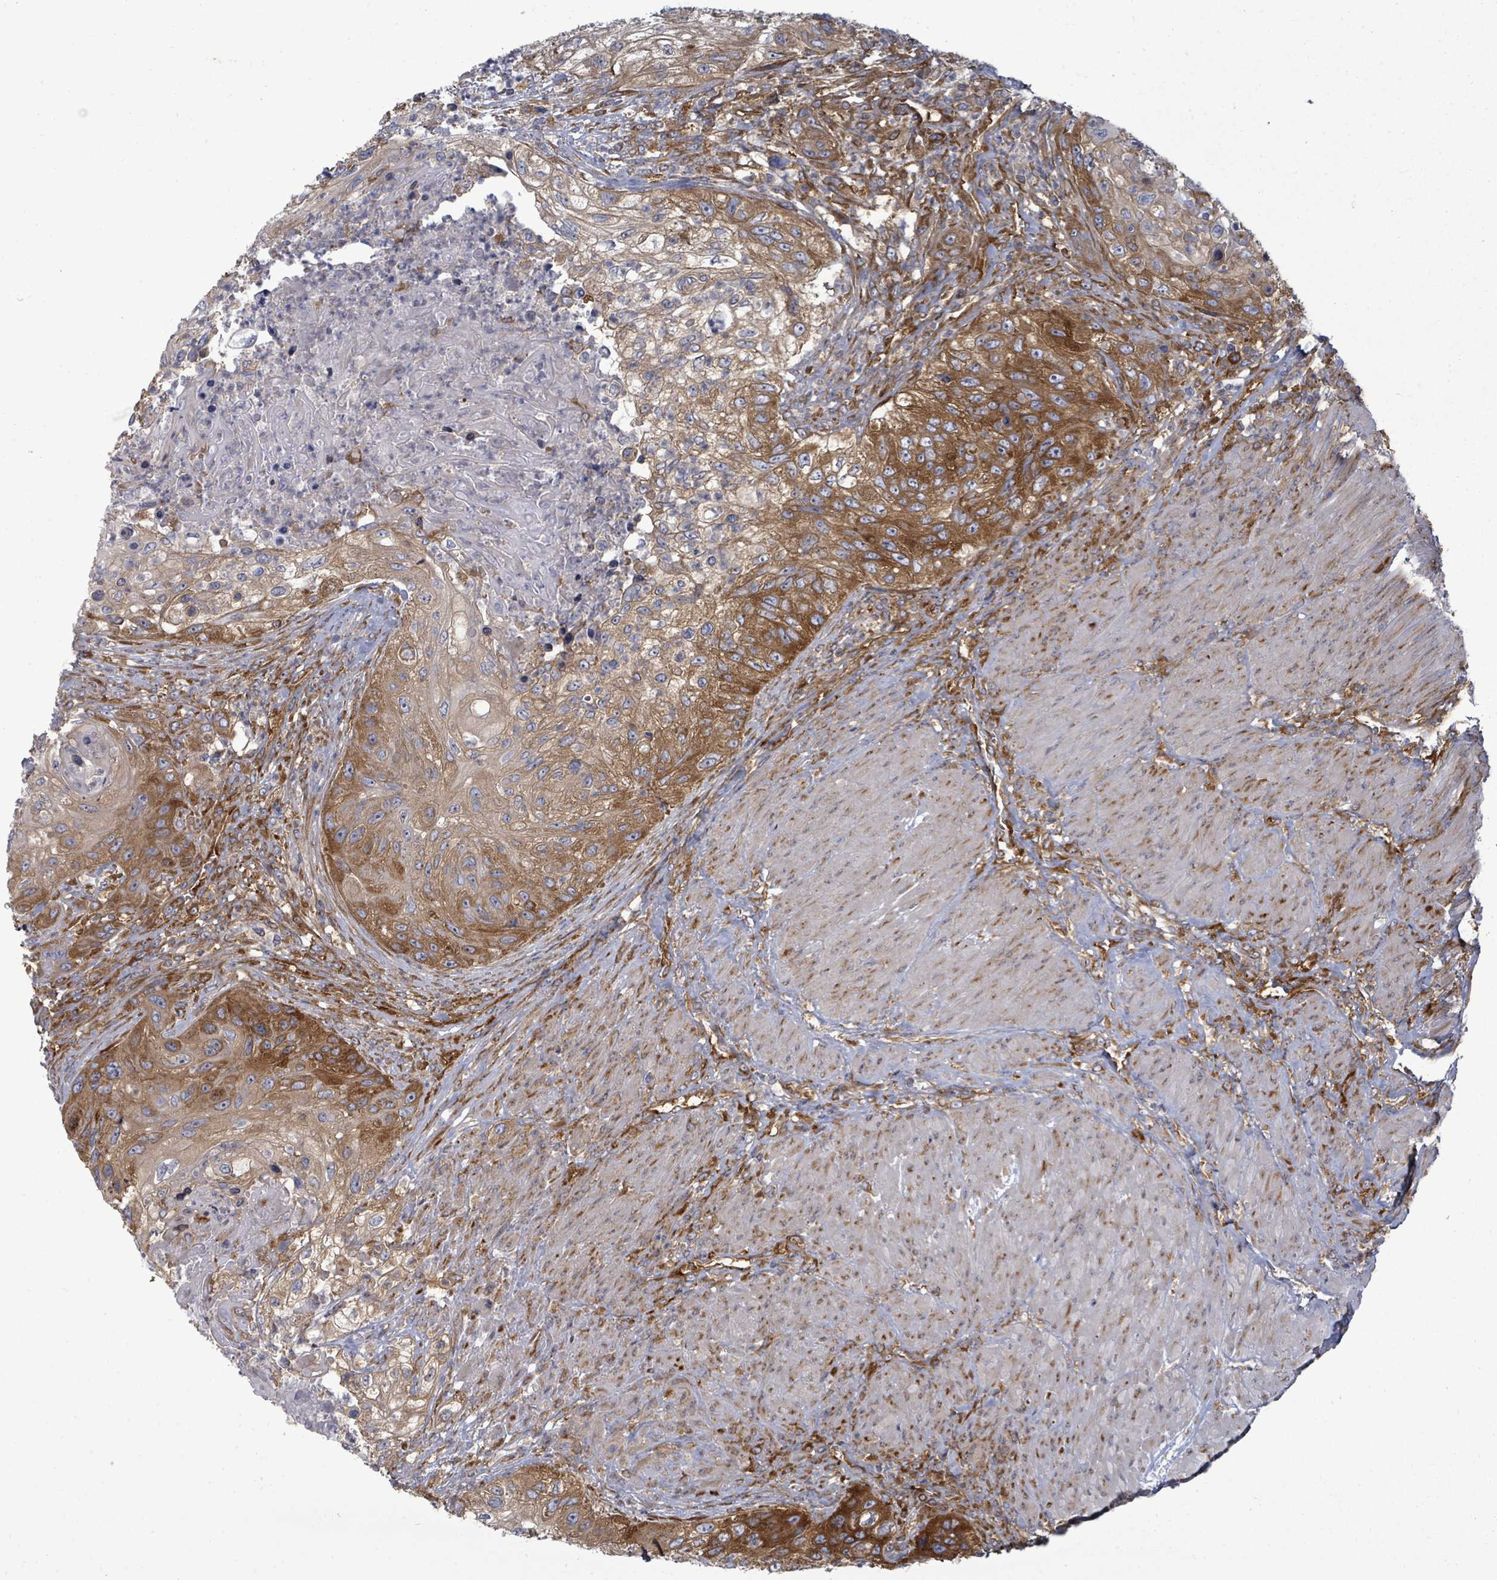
{"staining": {"intensity": "strong", "quantity": ">75%", "location": "cytoplasmic/membranous"}, "tissue": "urothelial cancer", "cell_type": "Tumor cells", "image_type": "cancer", "snomed": [{"axis": "morphology", "description": "Urothelial carcinoma, High grade"}, {"axis": "topography", "description": "Urinary bladder"}], "caption": "An image of human urothelial carcinoma (high-grade) stained for a protein demonstrates strong cytoplasmic/membranous brown staining in tumor cells. Nuclei are stained in blue.", "gene": "EIF3C", "patient": {"sex": "female", "age": 60}}